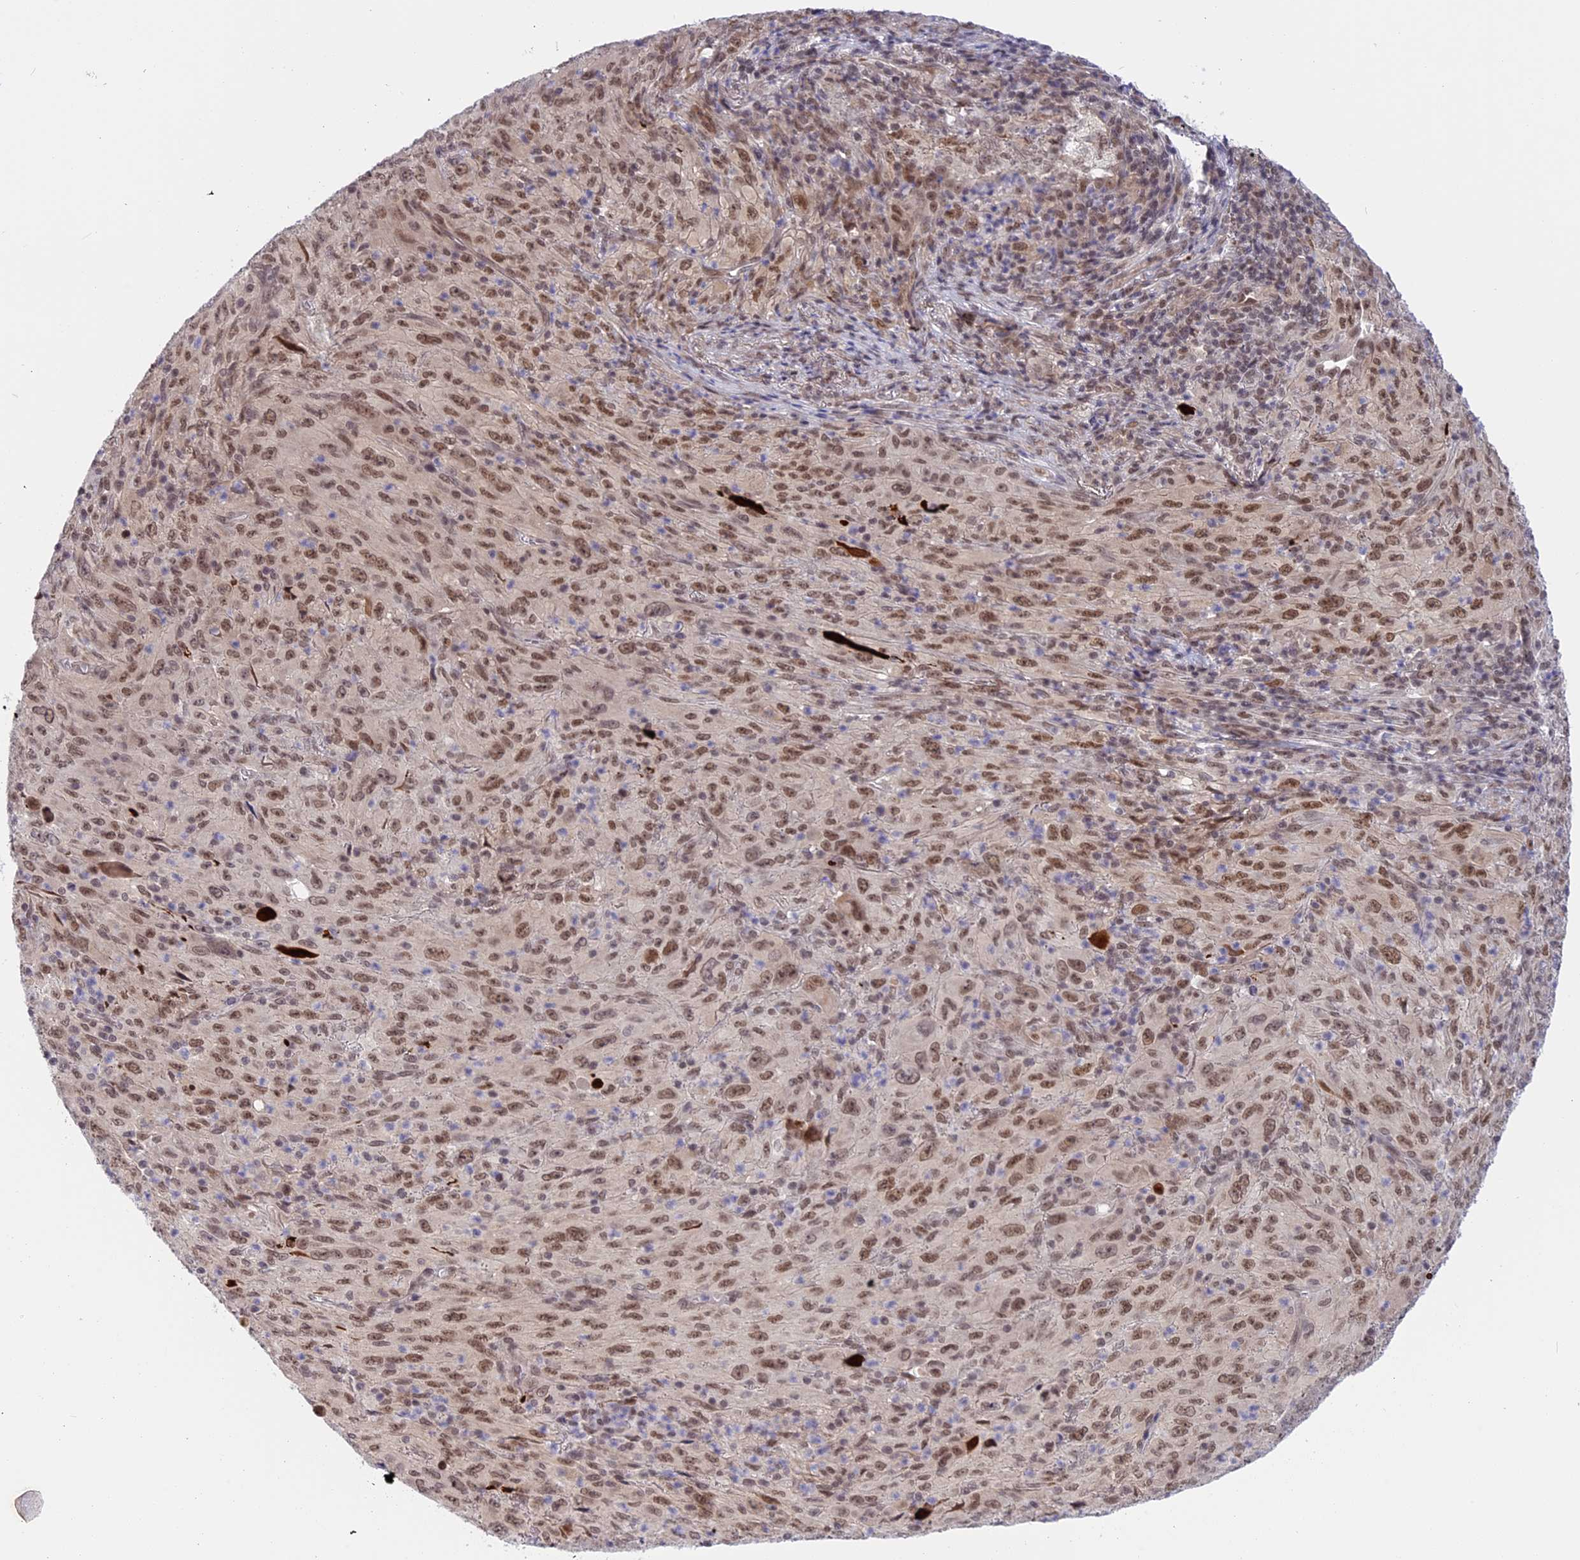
{"staining": {"intensity": "moderate", "quantity": ">75%", "location": "nuclear"}, "tissue": "melanoma", "cell_type": "Tumor cells", "image_type": "cancer", "snomed": [{"axis": "morphology", "description": "Malignant melanoma, Metastatic site"}, {"axis": "topography", "description": "Skin"}], "caption": "Protein analysis of malignant melanoma (metastatic site) tissue exhibits moderate nuclear positivity in approximately >75% of tumor cells. The staining is performed using DAB (3,3'-diaminobenzidine) brown chromogen to label protein expression. The nuclei are counter-stained blue using hematoxylin.", "gene": "POLR2C", "patient": {"sex": "female", "age": 56}}